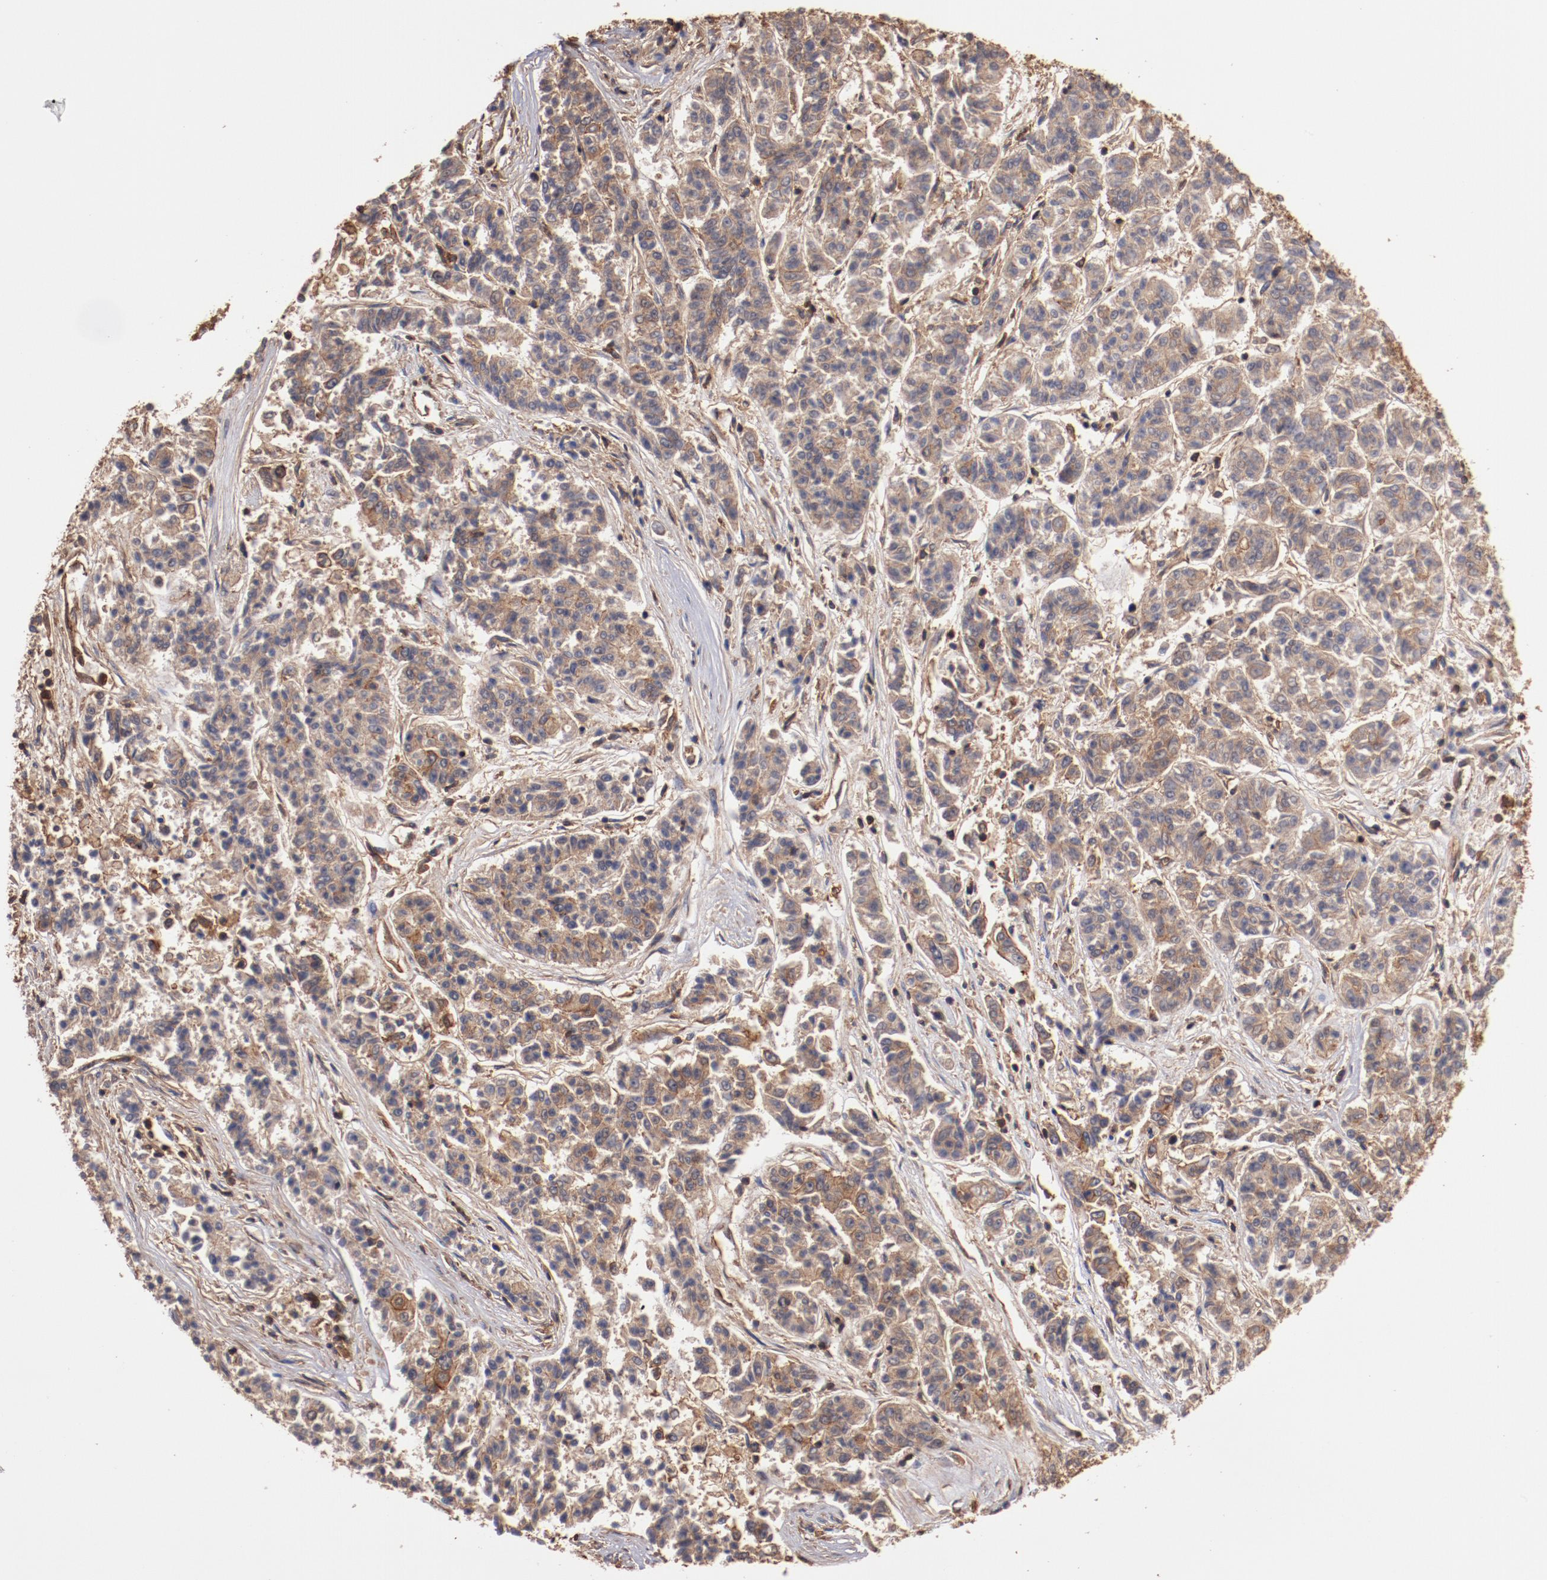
{"staining": {"intensity": "moderate", "quantity": "25%-75%", "location": "cytoplasmic/membranous"}, "tissue": "lung cancer", "cell_type": "Tumor cells", "image_type": "cancer", "snomed": [{"axis": "morphology", "description": "Adenocarcinoma, NOS"}, {"axis": "topography", "description": "Lung"}], "caption": "The histopathology image exhibits staining of lung cancer, revealing moderate cytoplasmic/membranous protein positivity (brown color) within tumor cells.", "gene": "TMOD3", "patient": {"sex": "male", "age": 84}}